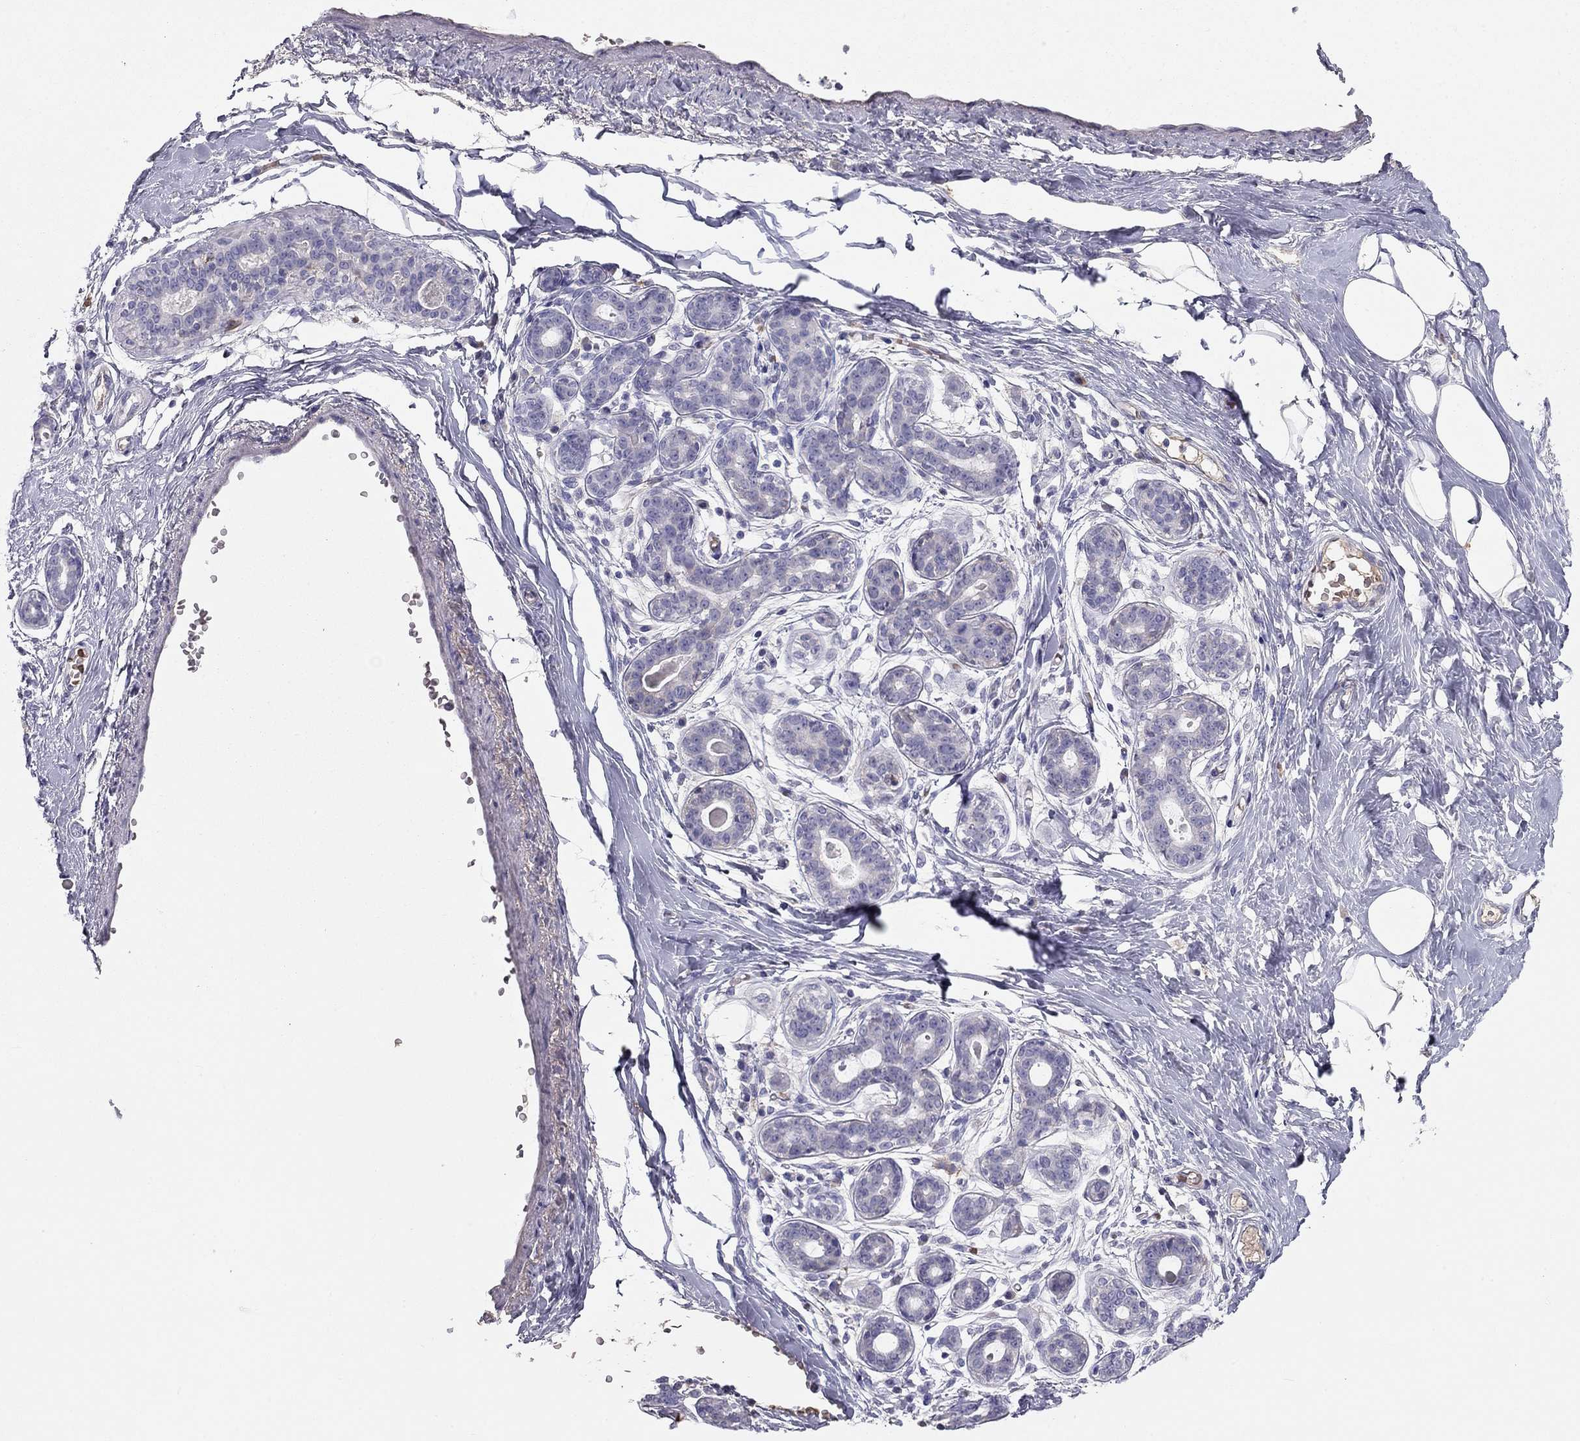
{"staining": {"intensity": "negative", "quantity": "none", "location": "none"}, "tissue": "breast", "cell_type": "Adipocytes", "image_type": "normal", "snomed": [{"axis": "morphology", "description": "Normal tissue, NOS"}, {"axis": "topography", "description": "Skin"}, {"axis": "topography", "description": "Breast"}], "caption": "Human breast stained for a protein using immunohistochemistry exhibits no positivity in adipocytes.", "gene": "RHCE", "patient": {"sex": "female", "age": 43}}